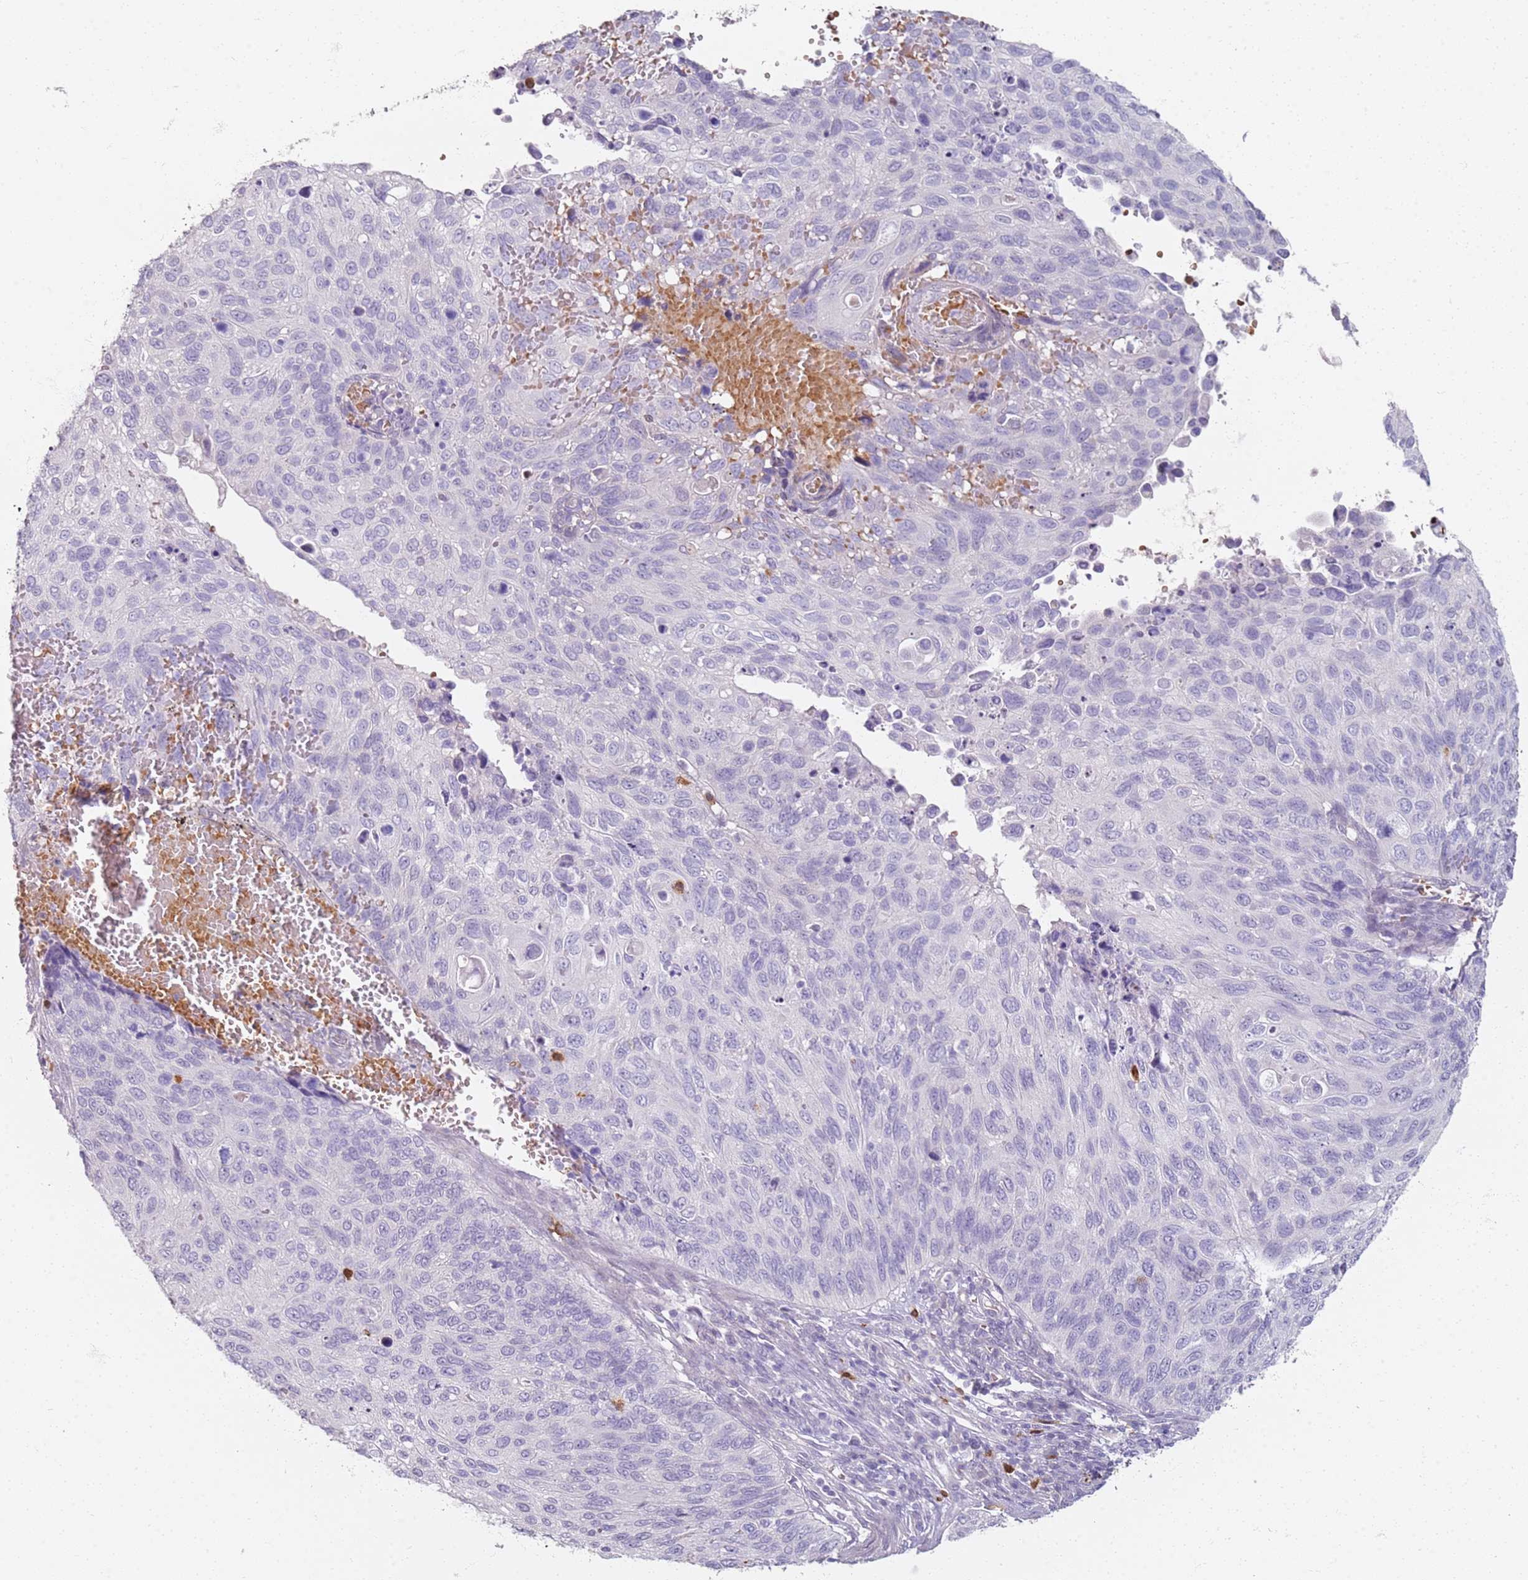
{"staining": {"intensity": "negative", "quantity": "none", "location": "none"}, "tissue": "cervical cancer", "cell_type": "Tumor cells", "image_type": "cancer", "snomed": [{"axis": "morphology", "description": "Squamous cell carcinoma, NOS"}, {"axis": "topography", "description": "Cervix"}], "caption": "Tumor cells are negative for protein expression in human cervical cancer.", "gene": "CD40LG", "patient": {"sex": "female", "age": 70}}